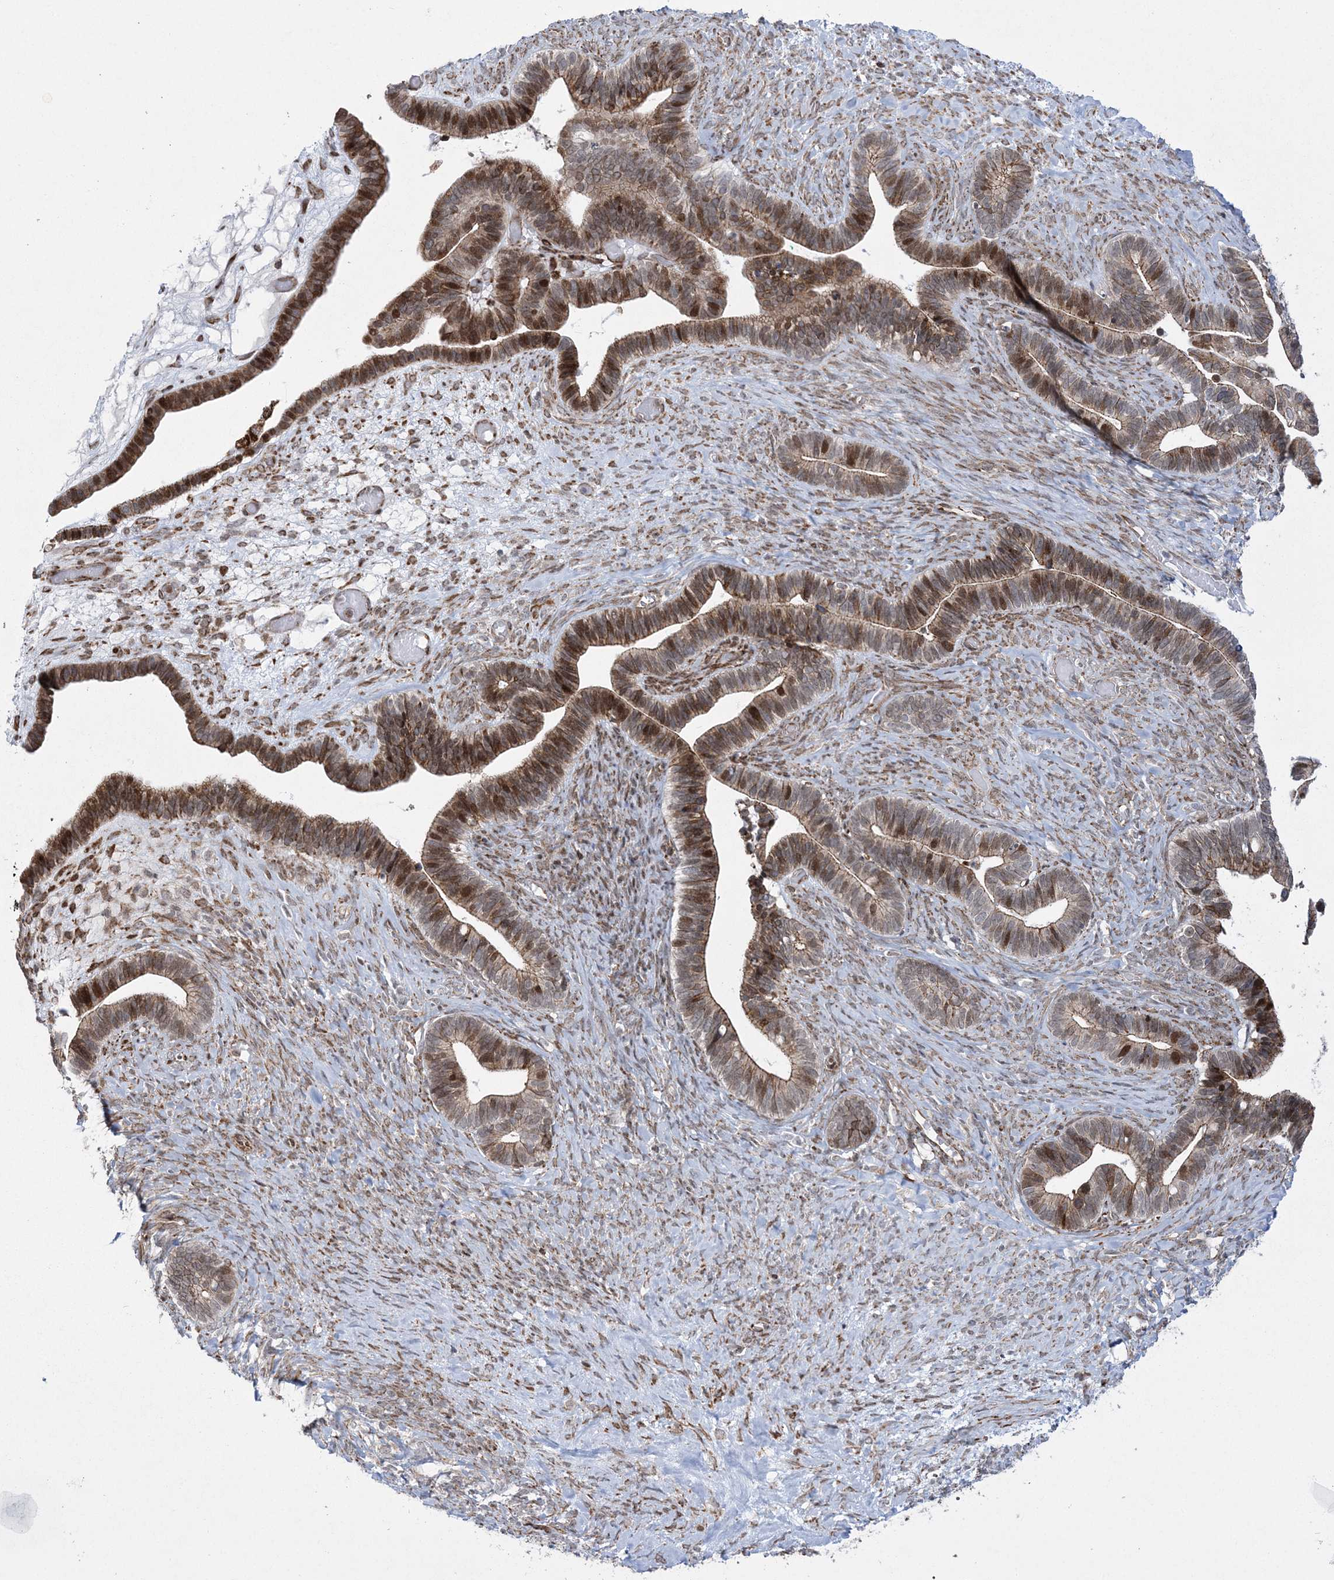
{"staining": {"intensity": "moderate", "quantity": ">75%", "location": "cytoplasmic/membranous,nuclear"}, "tissue": "ovarian cancer", "cell_type": "Tumor cells", "image_type": "cancer", "snomed": [{"axis": "morphology", "description": "Cystadenocarcinoma, serous, NOS"}, {"axis": "topography", "description": "Ovary"}], "caption": "Immunohistochemical staining of ovarian cancer shows moderate cytoplasmic/membranous and nuclear protein positivity in approximately >75% of tumor cells.", "gene": "EFCAB12", "patient": {"sex": "female", "age": 56}}